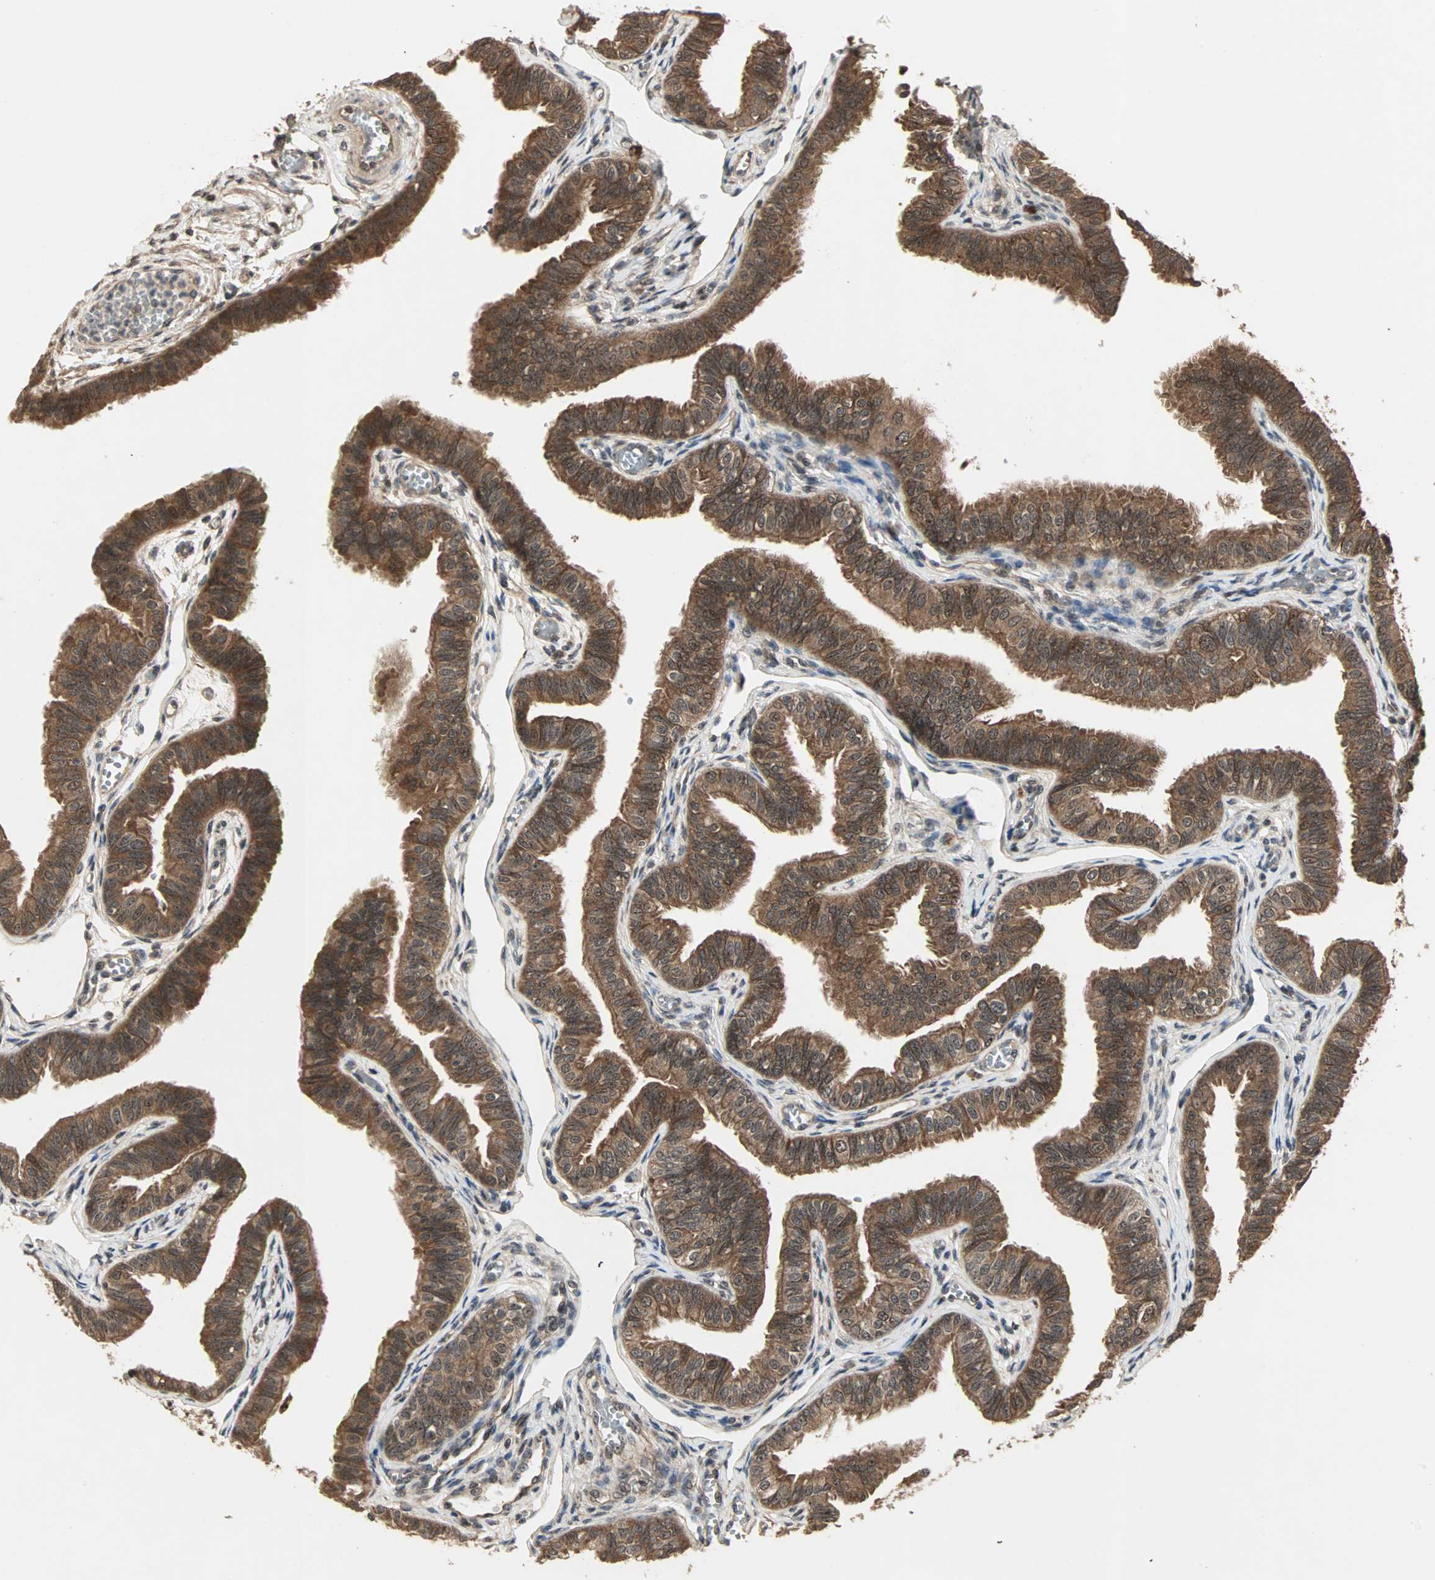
{"staining": {"intensity": "strong", "quantity": ">75%", "location": "cytoplasmic/membranous,nuclear"}, "tissue": "fallopian tube", "cell_type": "Glandular cells", "image_type": "normal", "snomed": [{"axis": "morphology", "description": "Normal tissue, NOS"}, {"axis": "morphology", "description": "Dermoid, NOS"}, {"axis": "topography", "description": "Fallopian tube"}], "caption": "Protein staining of benign fallopian tube shows strong cytoplasmic/membranous,nuclear staining in approximately >75% of glandular cells. (brown staining indicates protein expression, while blue staining denotes nuclei).", "gene": "CSNK2B", "patient": {"sex": "female", "age": 33}}